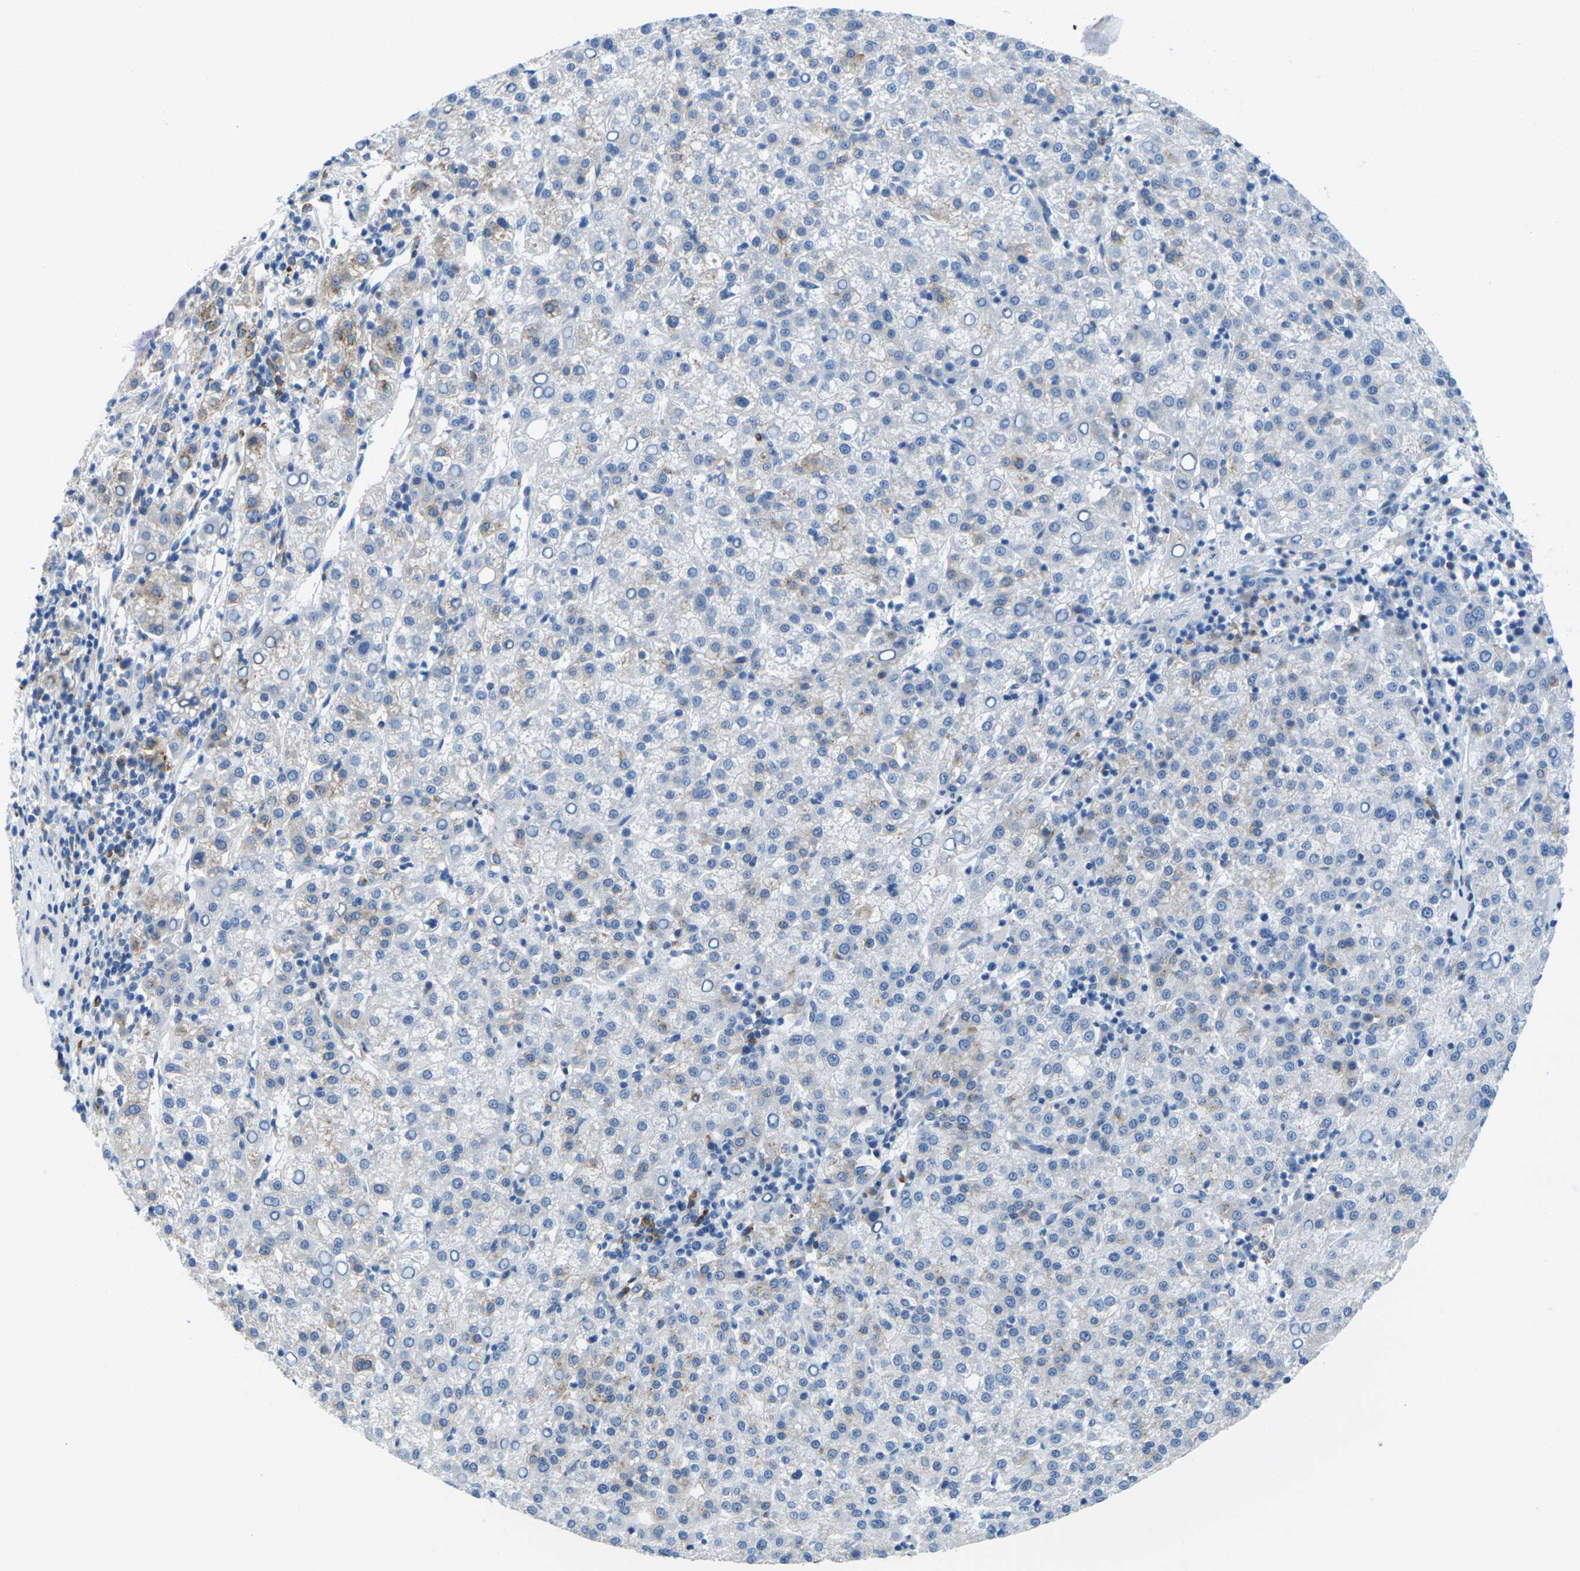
{"staining": {"intensity": "moderate", "quantity": "<25%", "location": "cytoplasmic/membranous"}, "tissue": "liver cancer", "cell_type": "Tumor cells", "image_type": "cancer", "snomed": [{"axis": "morphology", "description": "Carcinoma, Hepatocellular, NOS"}, {"axis": "topography", "description": "Liver"}], "caption": "Human hepatocellular carcinoma (liver) stained for a protein (brown) reveals moderate cytoplasmic/membranous positive expression in approximately <25% of tumor cells.", "gene": "SYNGR2", "patient": {"sex": "female", "age": 58}}